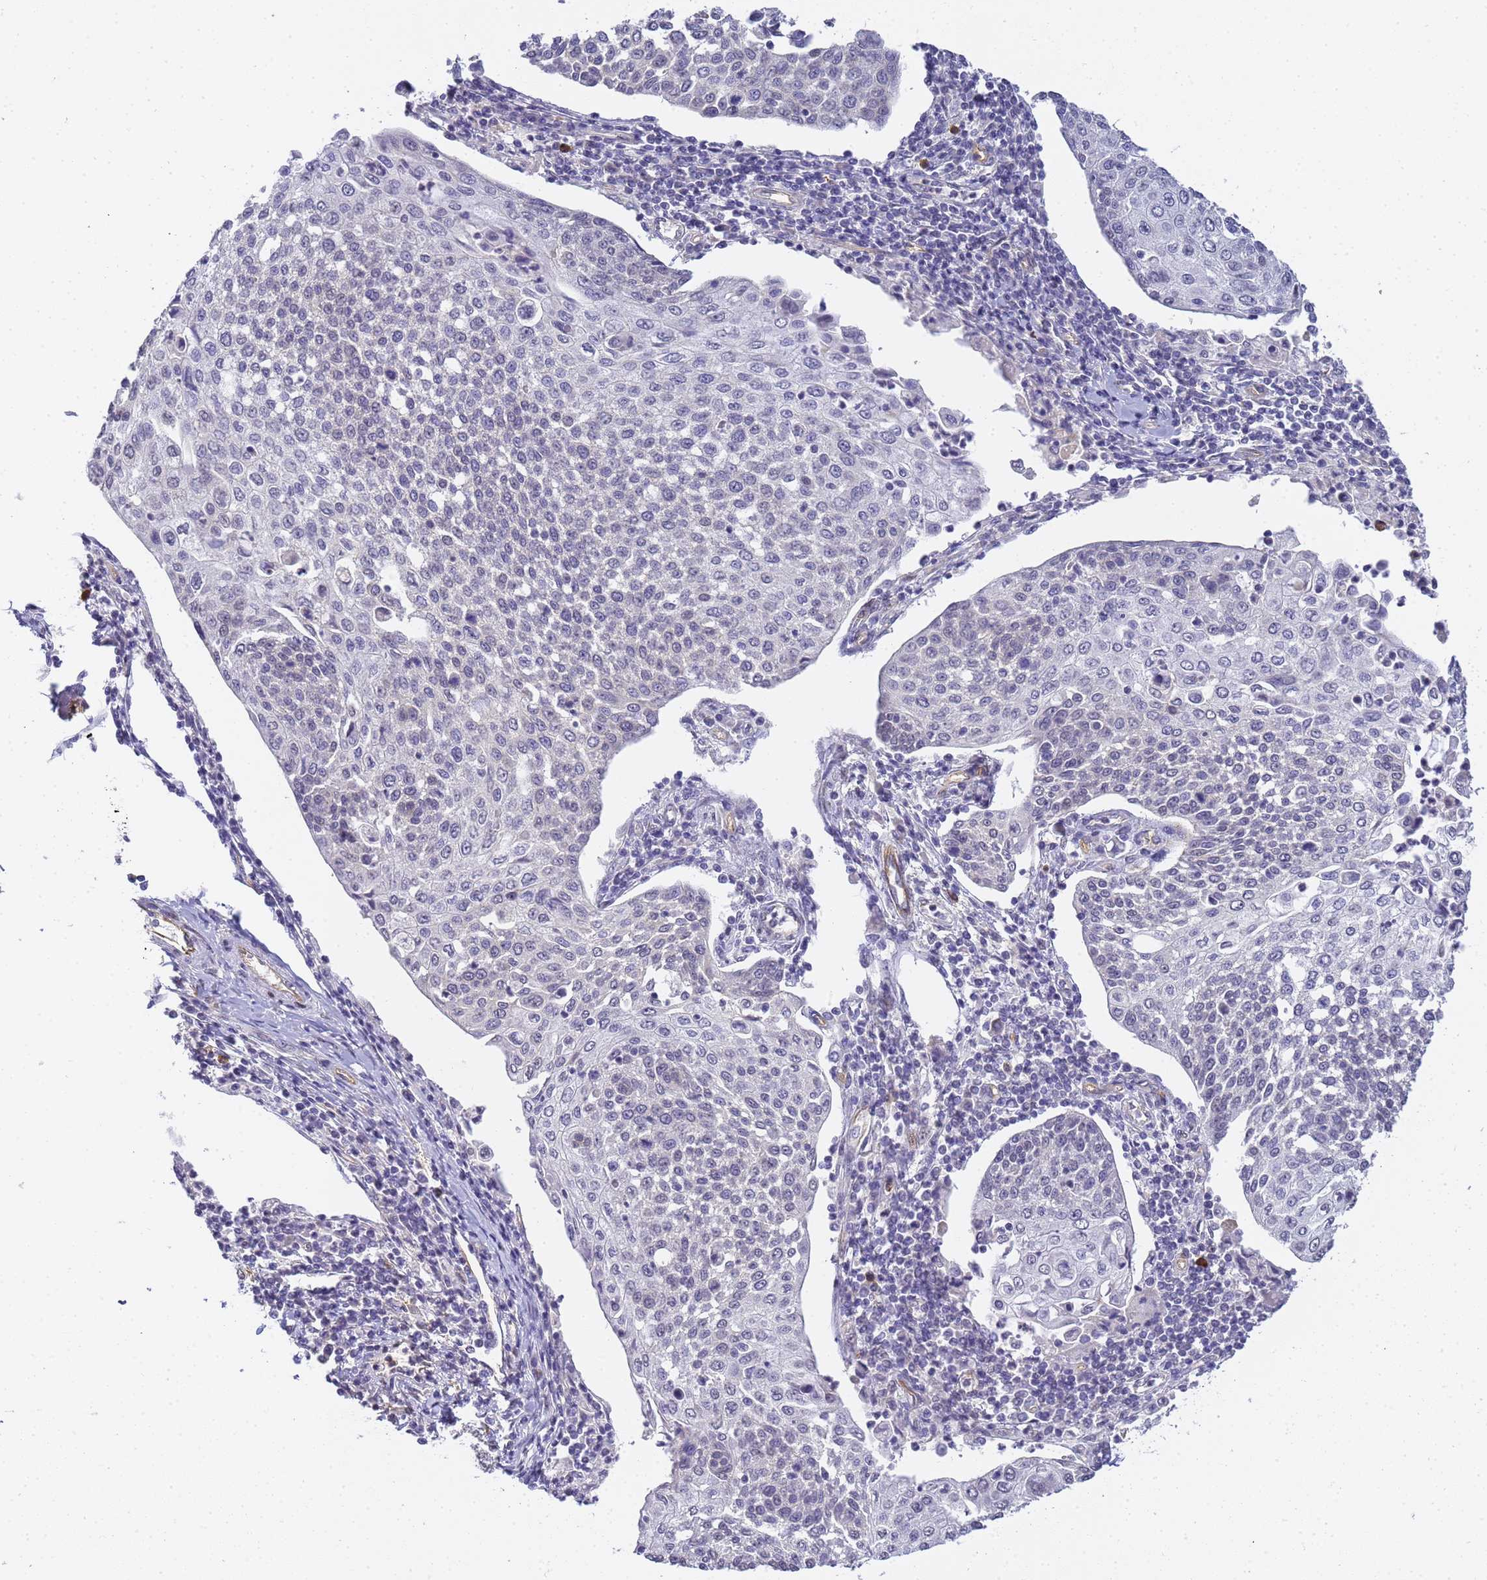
{"staining": {"intensity": "negative", "quantity": "none", "location": "none"}, "tissue": "cervical cancer", "cell_type": "Tumor cells", "image_type": "cancer", "snomed": [{"axis": "morphology", "description": "Squamous cell carcinoma, NOS"}, {"axis": "topography", "description": "Cervix"}], "caption": "Protein analysis of squamous cell carcinoma (cervical) shows no significant staining in tumor cells.", "gene": "GON4L", "patient": {"sex": "female", "age": 34}}